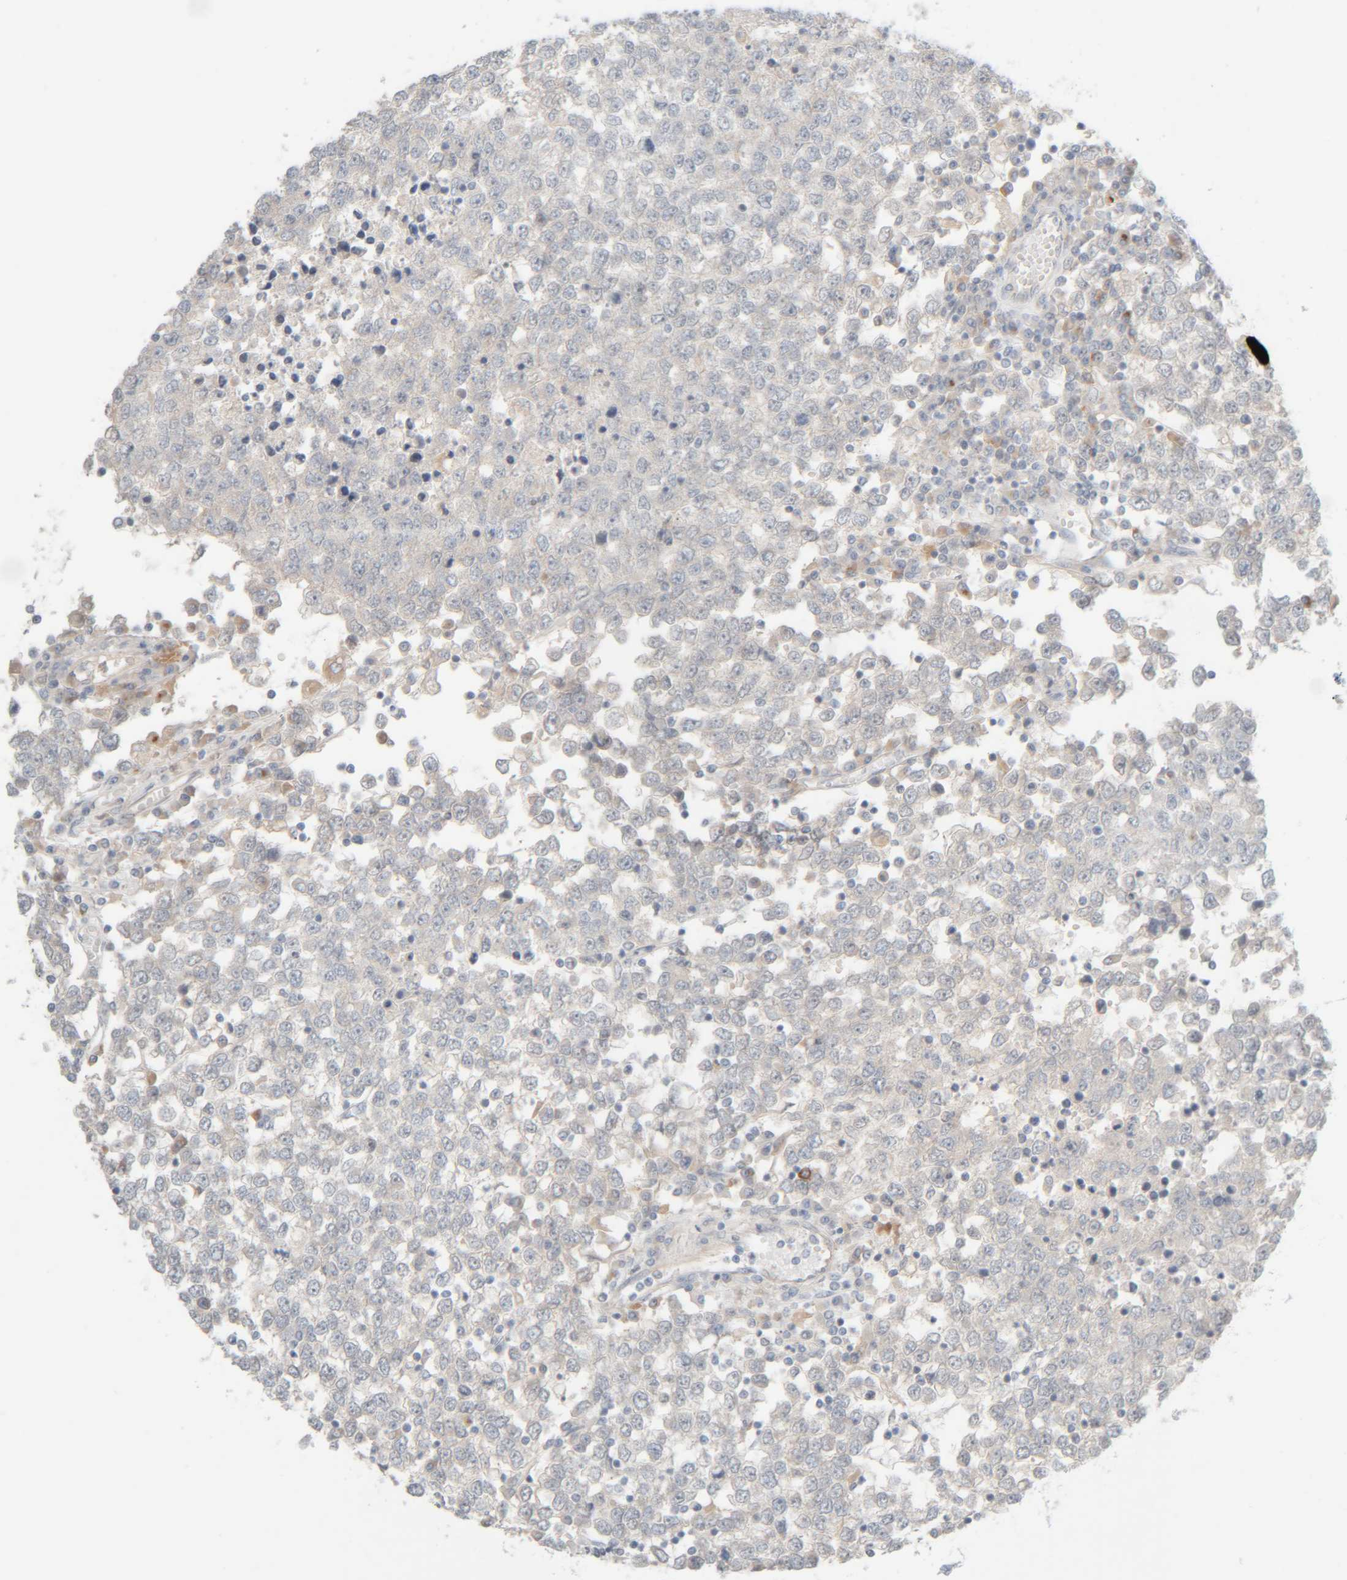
{"staining": {"intensity": "negative", "quantity": "none", "location": "none"}, "tissue": "testis cancer", "cell_type": "Tumor cells", "image_type": "cancer", "snomed": [{"axis": "morphology", "description": "Seminoma, NOS"}, {"axis": "topography", "description": "Testis"}], "caption": "Seminoma (testis) was stained to show a protein in brown. There is no significant staining in tumor cells.", "gene": "CHKA", "patient": {"sex": "male", "age": 65}}